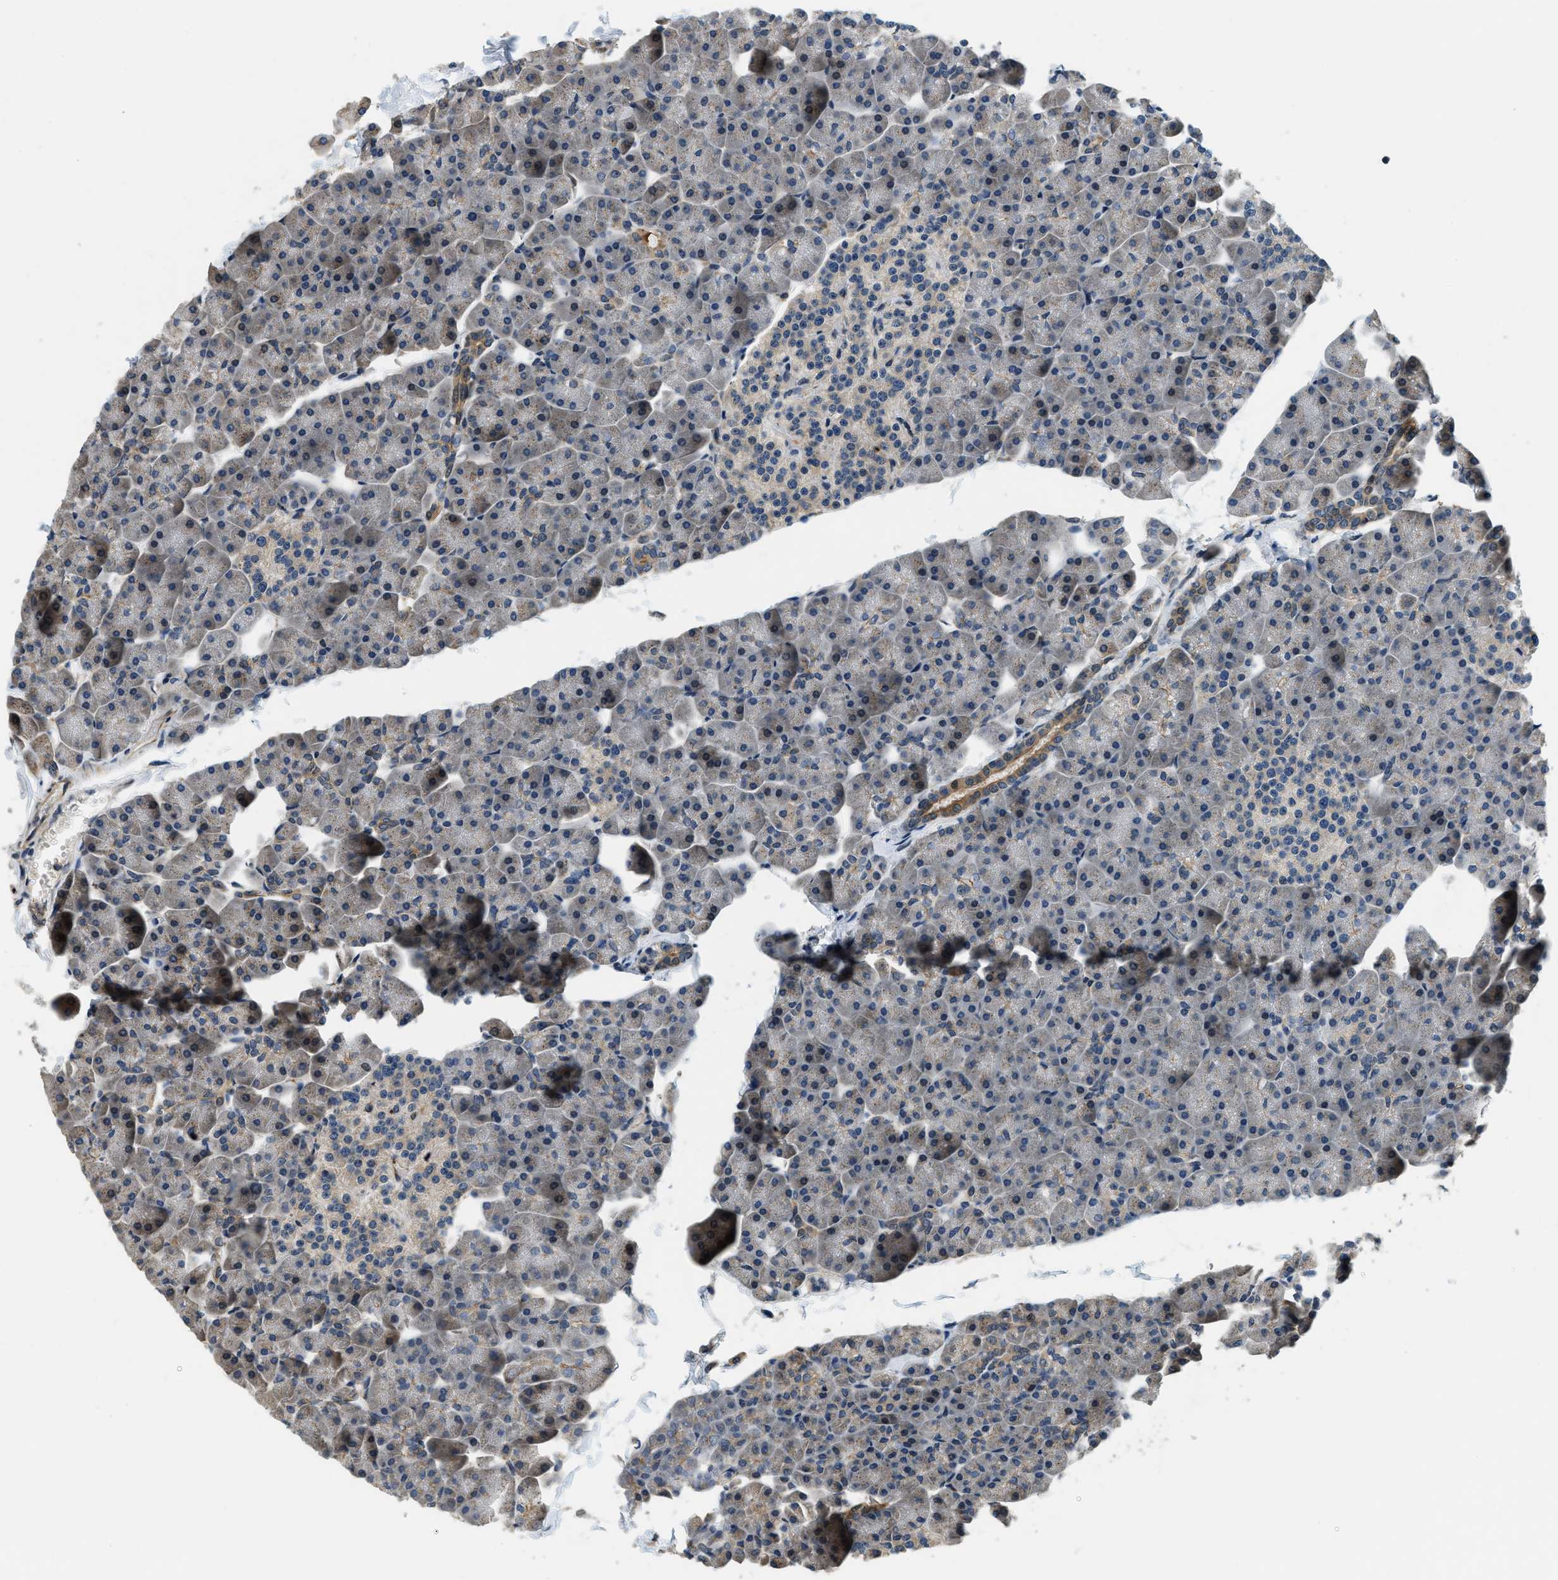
{"staining": {"intensity": "moderate", "quantity": "<25%", "location": "cytoplasmic/membranous"}, "tissue": "pancreas", "cell_type": "Exocrine glandular cells", "image_type": "normal", "snomed": [{"axis": "morphology", "description": "Normal tissue, NOS"}, {"axis": "topography", "description": "Pancreas"}], "caption": "Exocrine glandular cells show moderate cytoplasmic/membranous staining in approximately <25% of cells in unremarkable pancreas.", "gene": "ALOX12", "patient": {"sex": "male", "age": 35}}